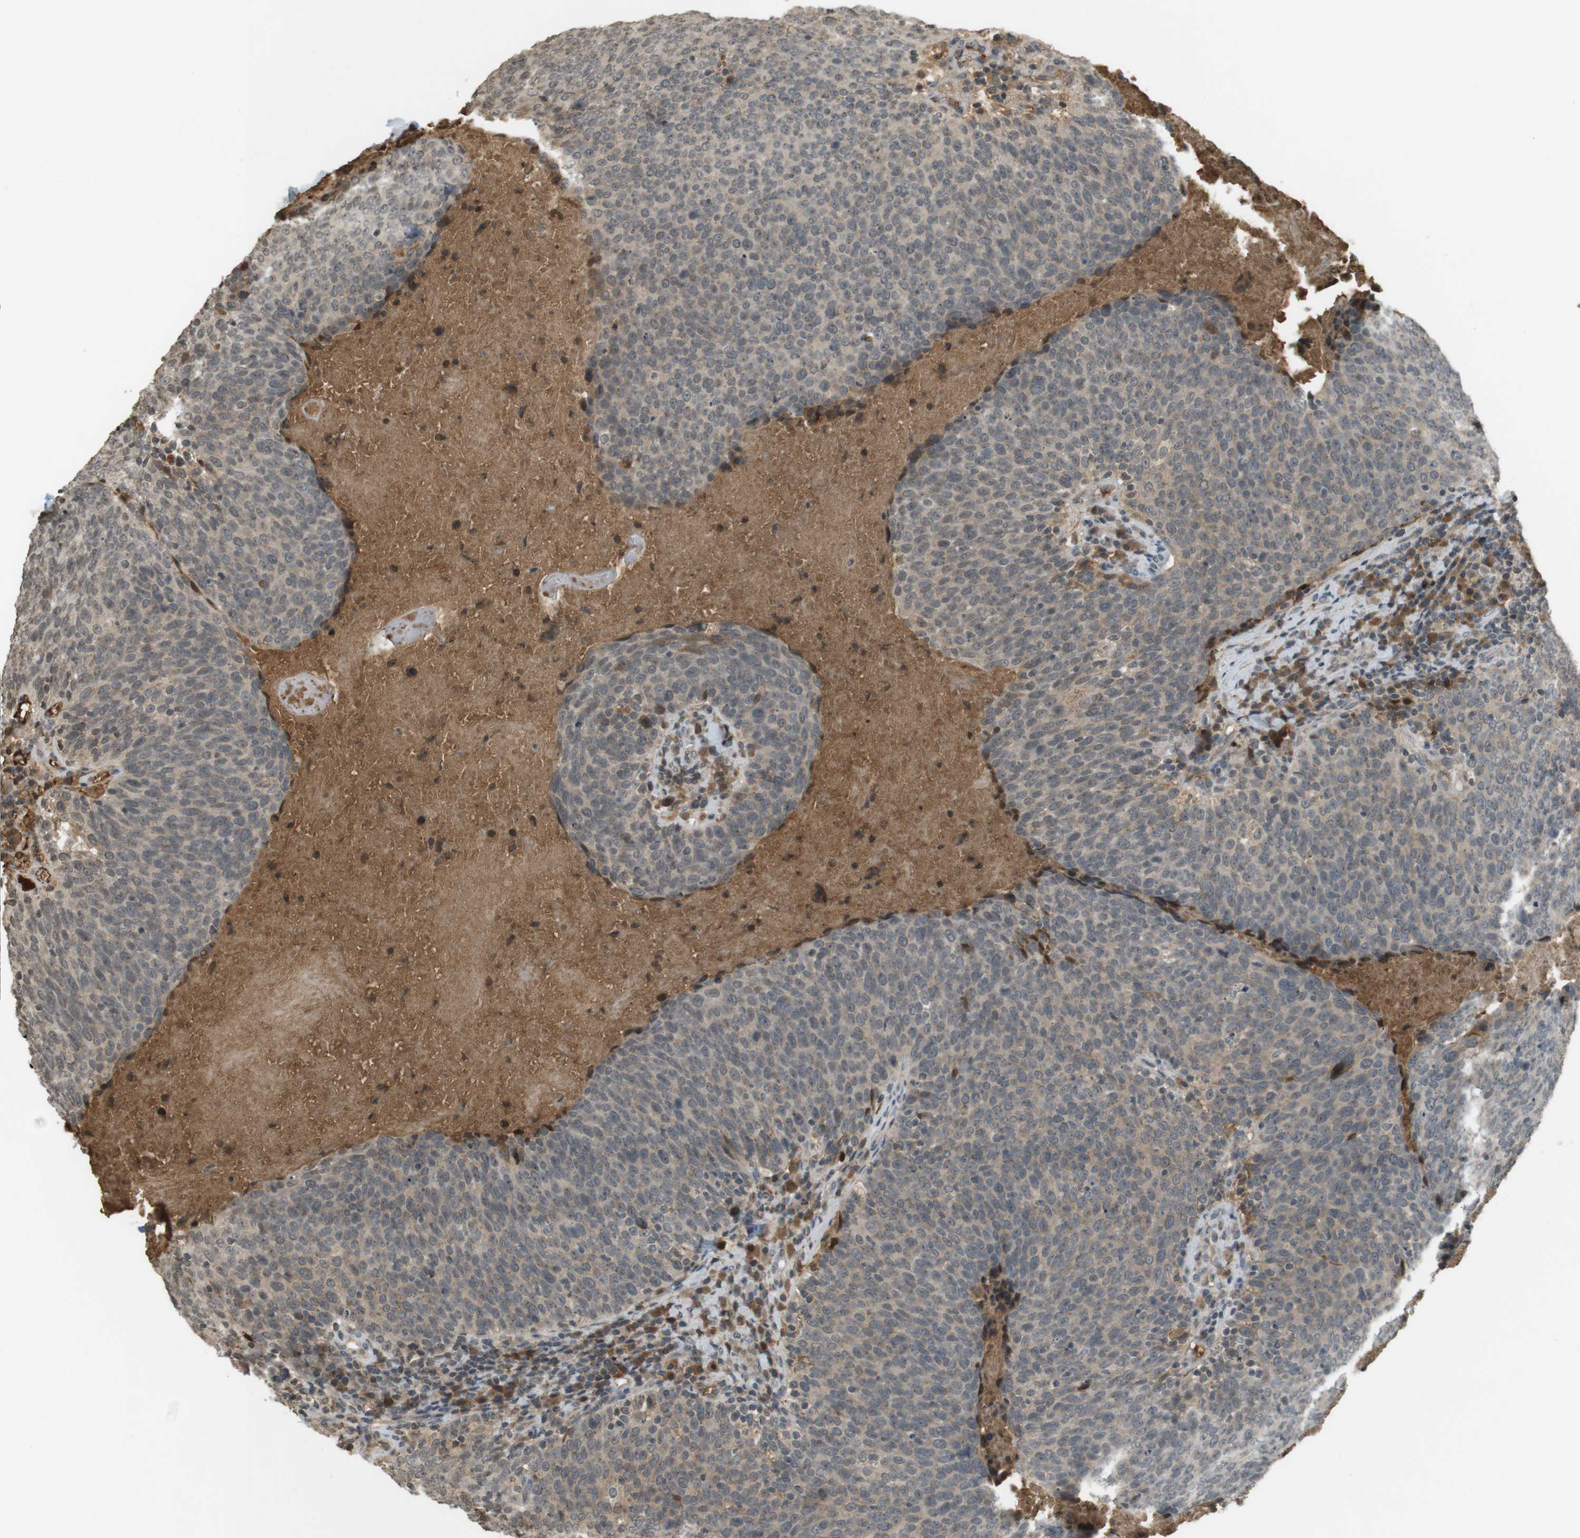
{"staining": {"intensity": "weak", "quantity": "25%-75%", "location": "cytoplasmic/membranous"}, "tissue": "head and neck cancer", "cell_type": "Tumor cells", "image_type": "cancer", "snomed": [{"axis": "morphology", "description": "Squamous cell carcinoma, NOS"}, {"axis": "morphology", "description": "Squamous cell carcinoma, metastatic, NOS"}, {"axis": "topography", "description": "Lymph node"}, {"axis": "topography", "description": "Head-Neck"}], "caption": "Head and neck metastatic squamous cell carcinoma stained with immunohistochemistry demonstrates weak cytoplasmic/membranous staining in approximately 25%-75% of tumor cells.", "gene": "SRR", "patient": {"sex": "male", "age": 62}}